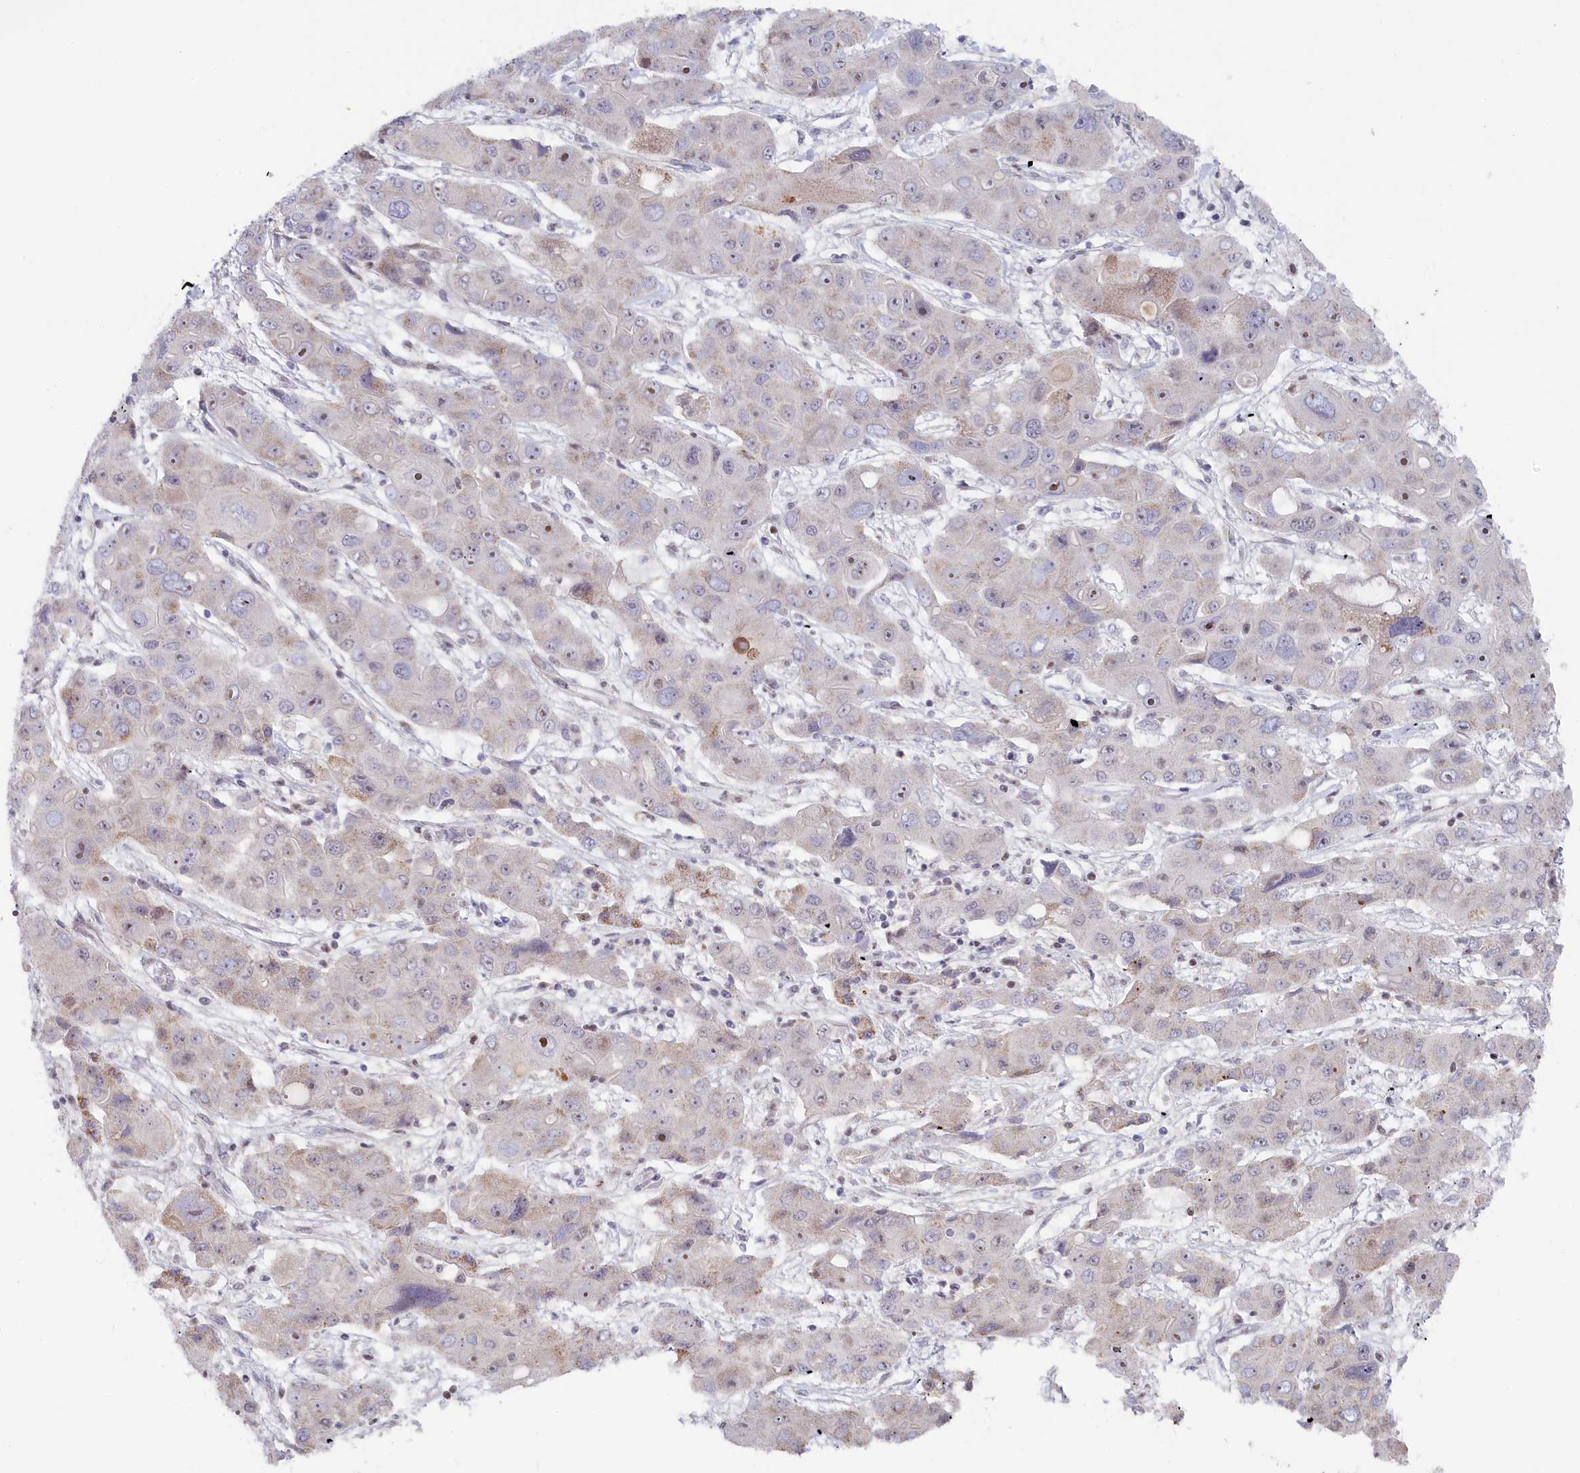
{"staining": {"intensity": "weak", "quantity": "<25%", "location": "cytoplasmic/membranous"}, "tissue": "liver cancer", "cell_type": "Tumor cells", "image_type": "cancer", "snomed": [{"axis": "morphology", "description": "Cholangiocarcinoma"}, {"axis": "topography", "description": "Liver"}], "caption": "Liver cholangiocarcinoma was stained to show a protein in brown. There is no significant expression in tumor cells. (Brightfield microscopy of DAB immunohistochemistry at high magnification).", "gene": "INTS4", "patient": {"sex": "male", "age": 67}}